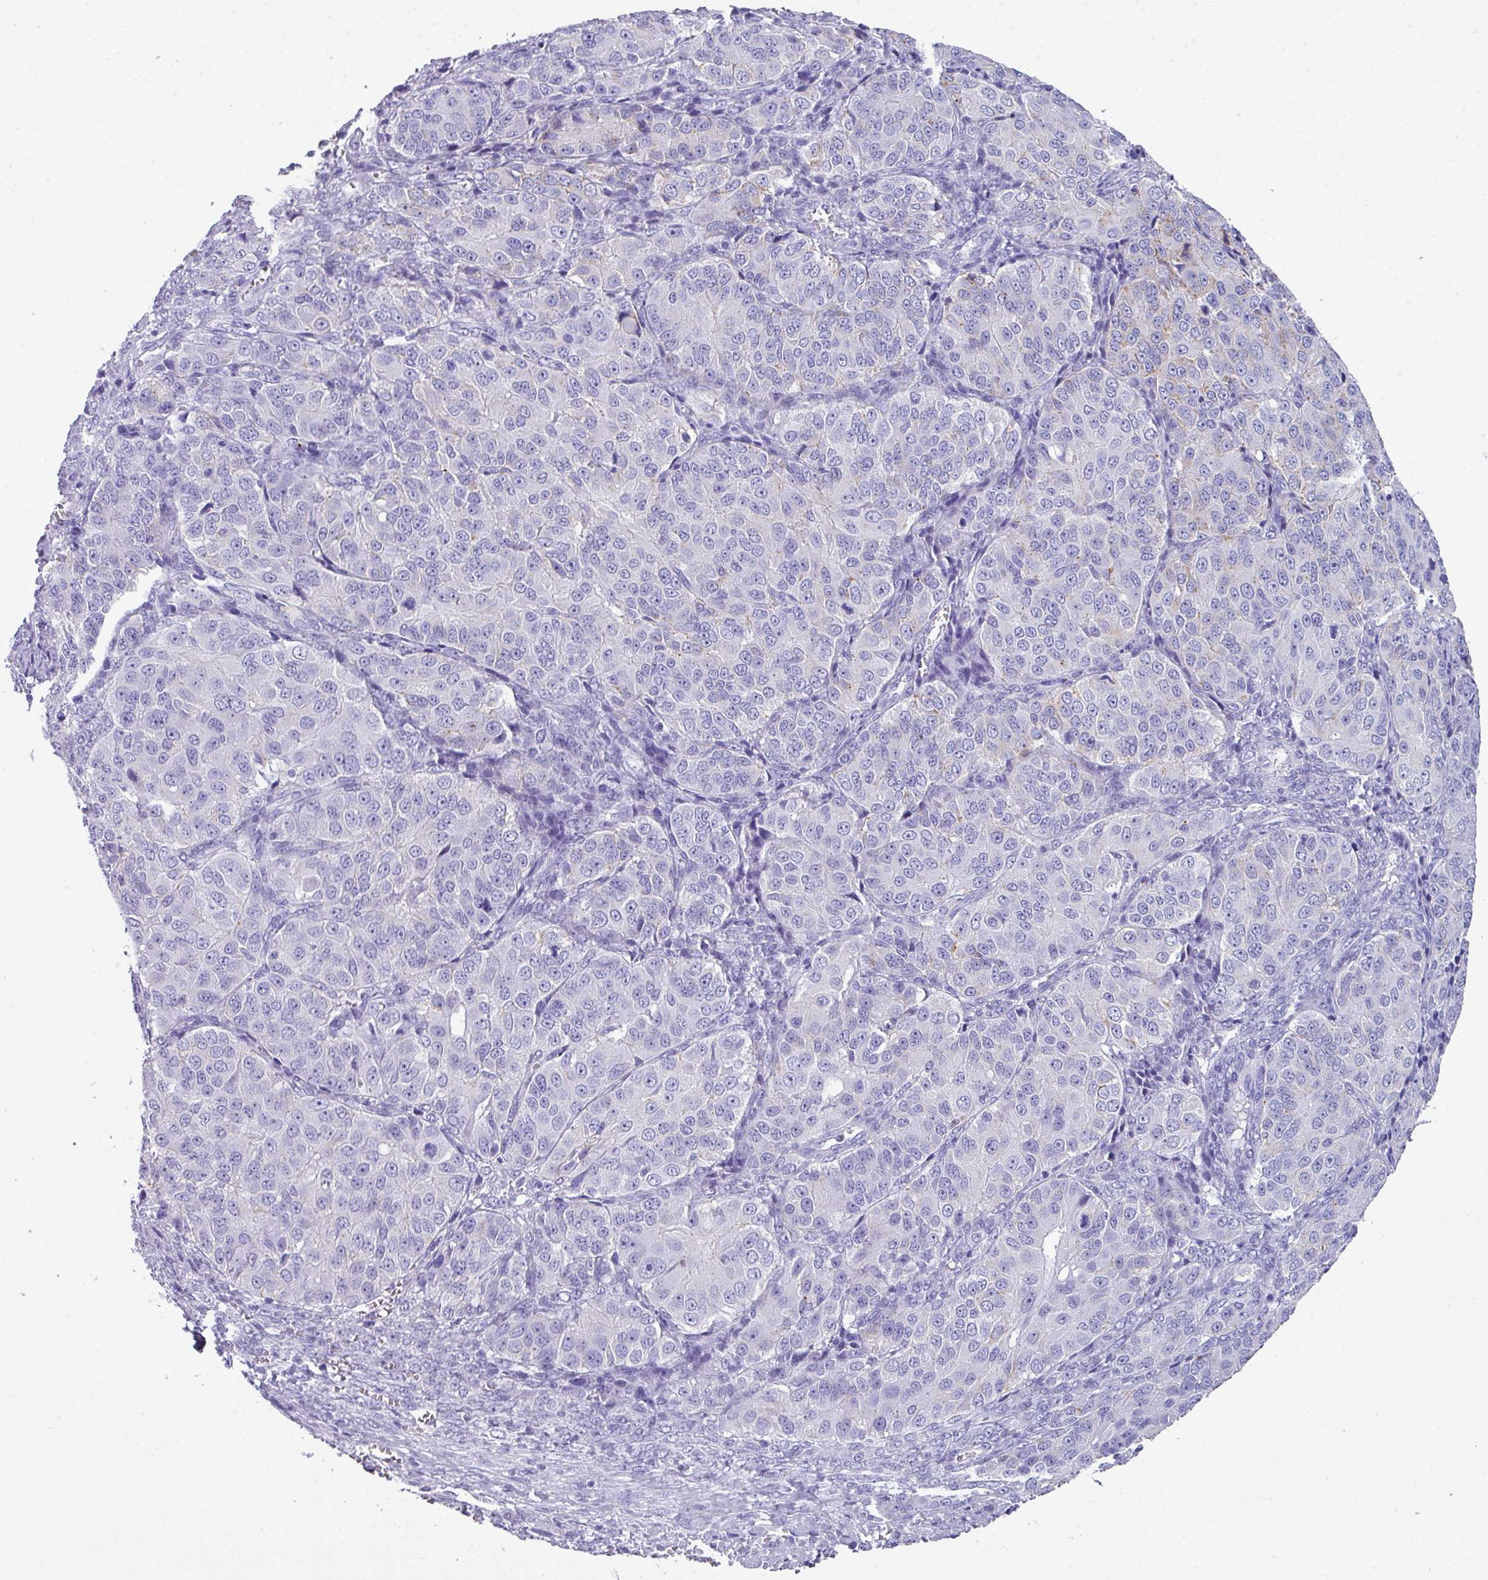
{"staining": {"intensity": "negative", "quantity": "none", "location": "none"}, "tissue": "ovarian cancer", "cell_type": "Tumor cells", "image_type": "cancer", "snomed": [{"axis": "morphology", "description": "Carcinoma, endometroid"}, {"axis": "topography", "description": "Ovary"}], "caption": "This is an IHC micrograph of human ovarian endometroid carcinoma. There is no positivity in tumor cells.", "gene": "ZNF568", "patient": {"sex": "female", "age": 51}}